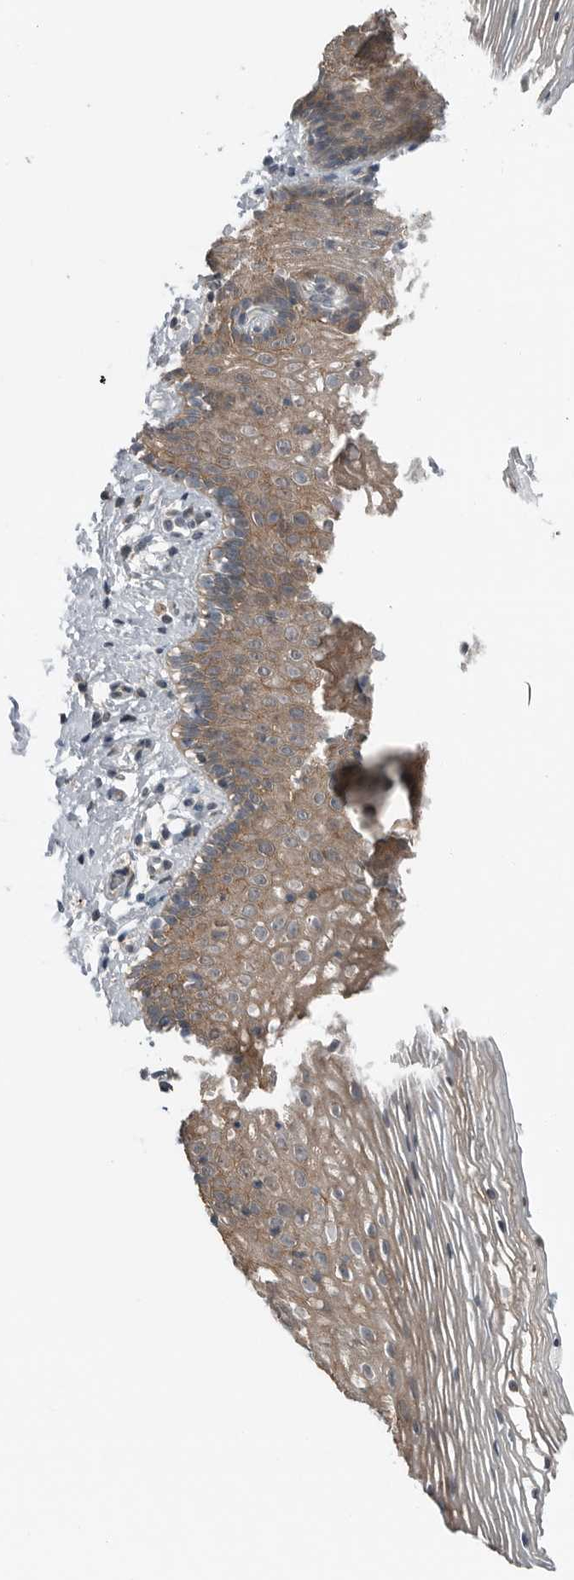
{"staining": {"intensity": "moderate", "quantity": ">75%", "location": "cytoplasmic/membranous"}, "tissue": "vagina", "cell_type": "Squamous epithelial cells", "image_type": "normal", "snomed": [{"axis": "morphology", "description": "Normal tissue, NOS"}, {"axis": "topography", "description": "Vagina"}], "caption": "Approximately >75% of squamous epithelial cells in benign vagina exhibit moderate cytoplasmic/membranous protein positivity as visualized by brown immunohistochemical staining.", "gene": "MFAP3L", "patient": {"sex": "female", "age": 32}}